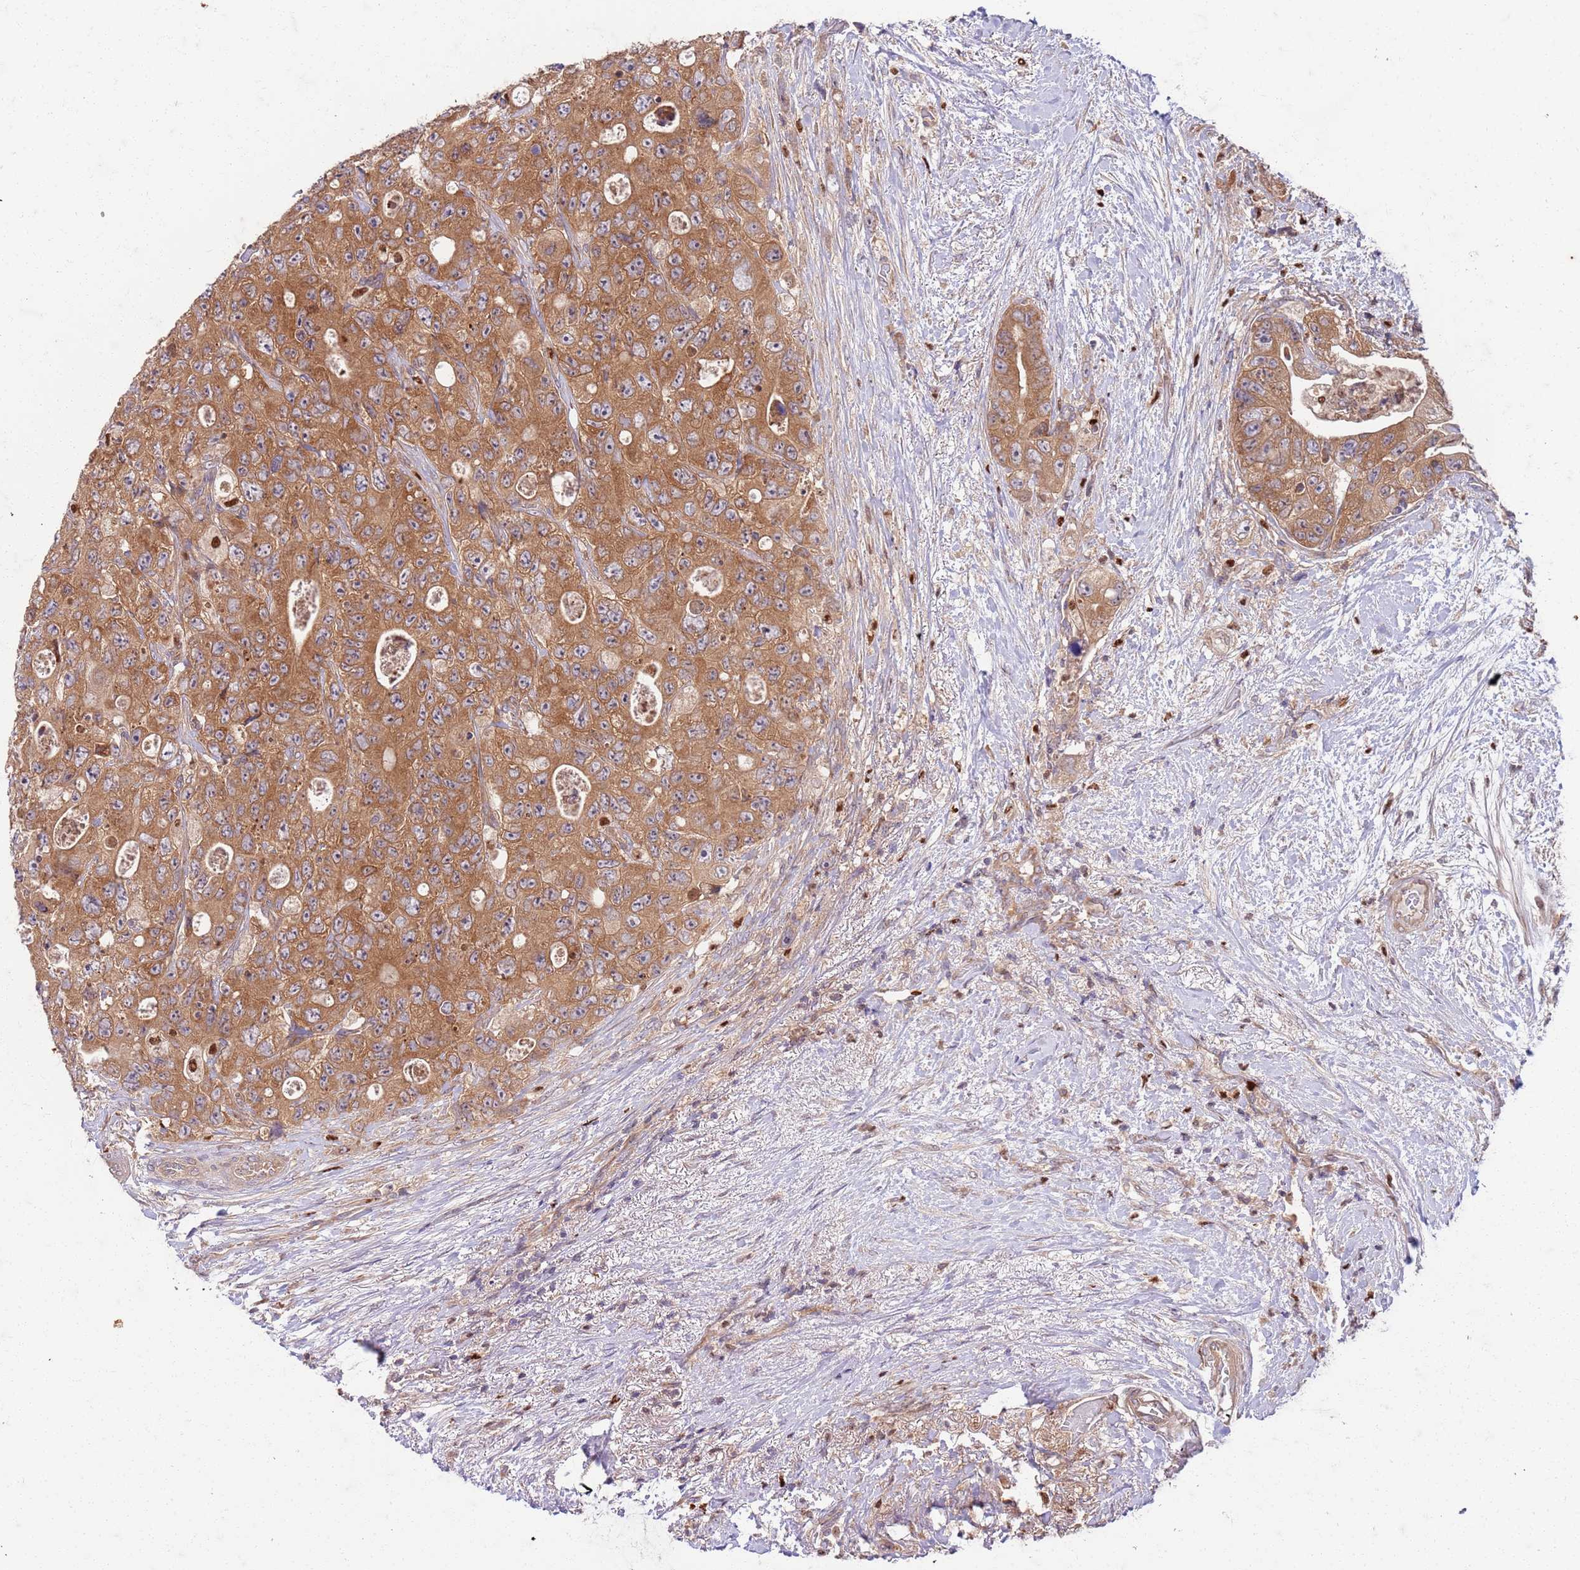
{"staining": {"intensity": "moderate", "quantity": ">75%", "location": "cytoplasmic/membranous"}, "tissue": "colorectal cancer", "cell_type": "Tumor cells", "image_type": "cancer", "snomed": [{"axis": "morphology", "description": "Adenocarcinoma, NOS"}, {"axis": "topography", "description": "Colon"}], "caption": "A medium amount of moderate cytoplasmic/membranous positivity is present in approximately >75% of tumor cells in colorectal cancer (adenocarcinoma) tissue.", "gene": "OSBP", "patient": {"sex": "female", "age": 46}}